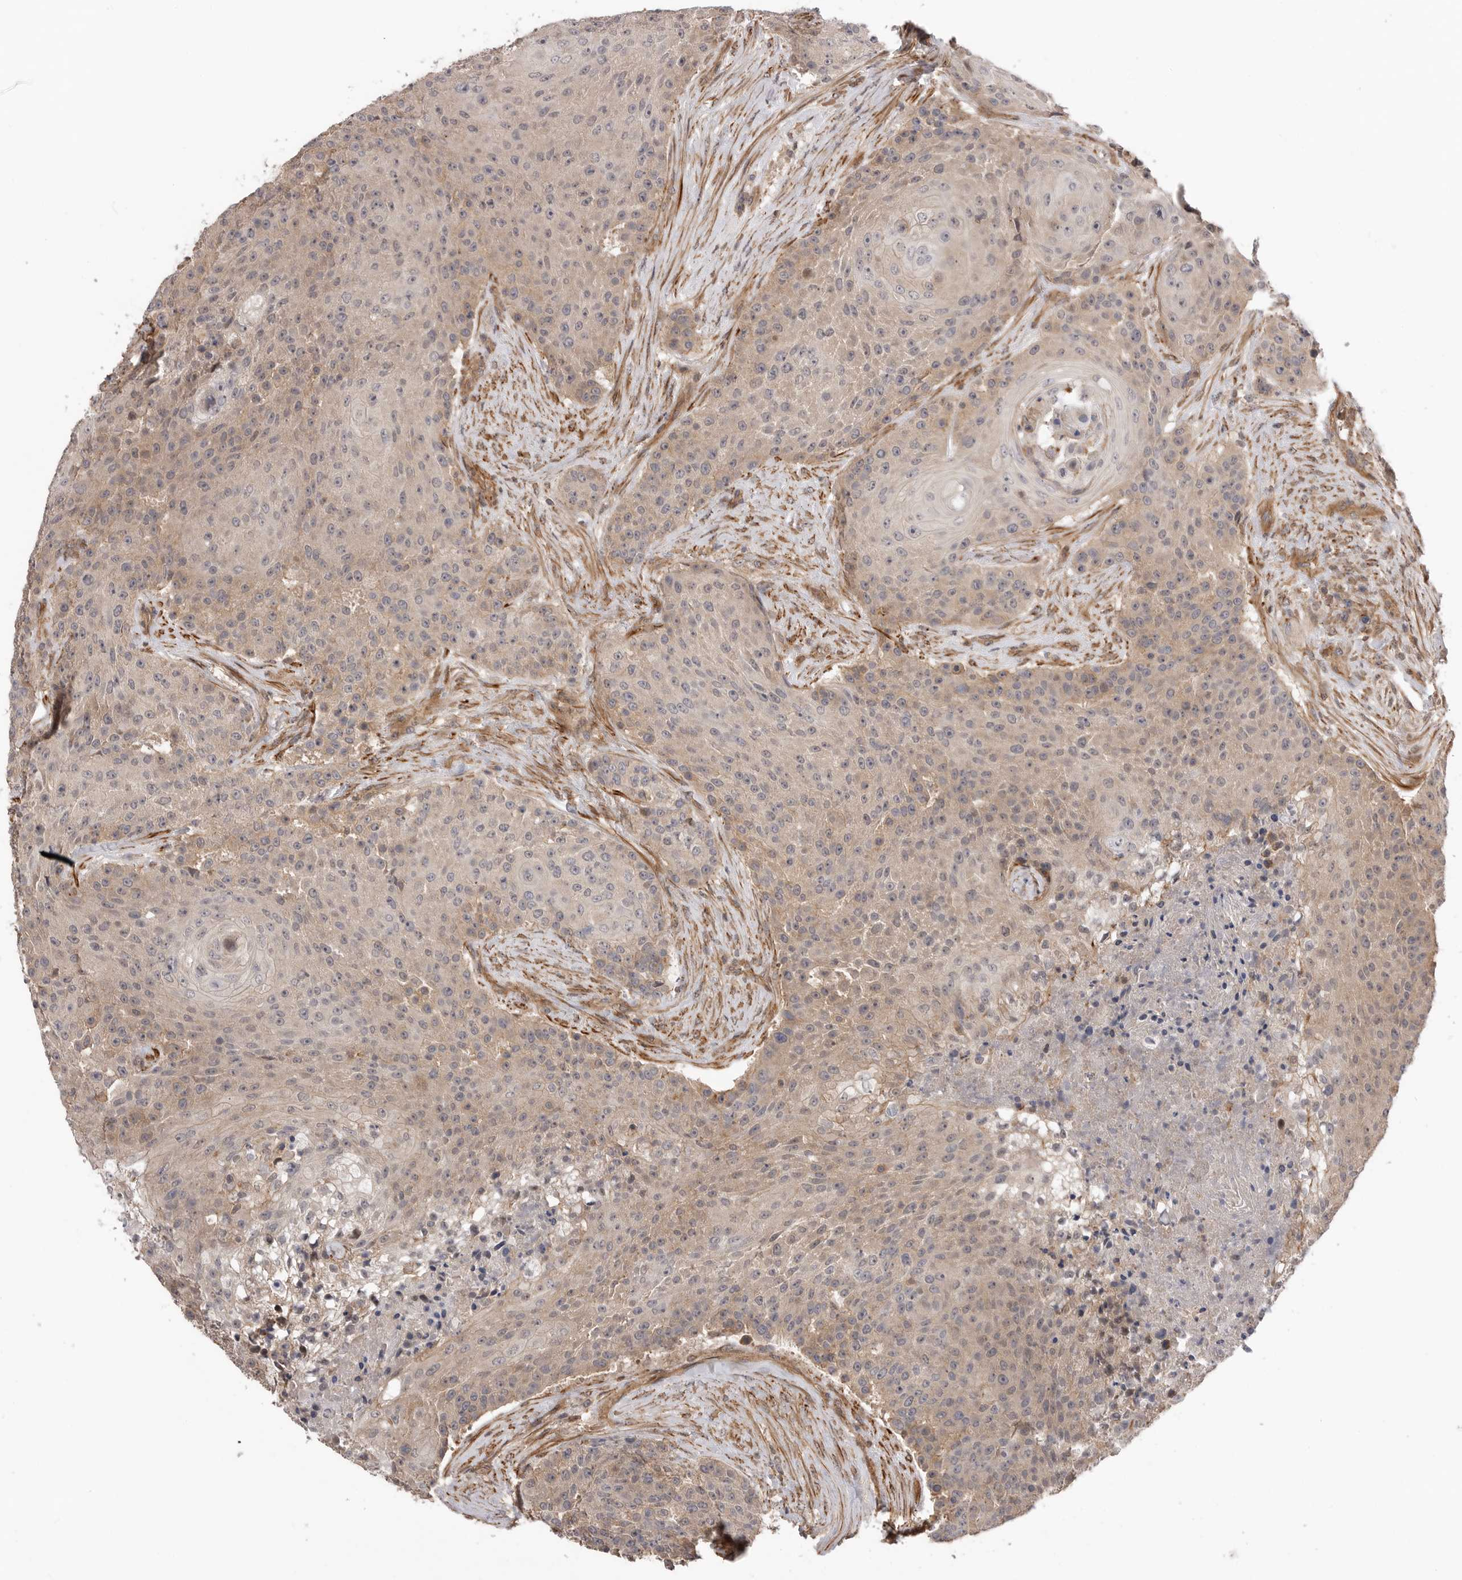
{"staining": {"intensity": "weak", "quantity": "<25%", "location": "cytoplasmic/membranous,nuclear"}, "tissue": "urothelial cancer", "cell_type": "Tumor cells", "image_type": "cancer", "snomed": [{"axis": "morphology", "description": "Urothelial carcinoma, High grade"}, {"axis": "topography", "description": "Urinary bladder"}], "caption": "Tumor cells show no significant staining in urothelial cancer.", "gene": "TRIM56", "patient": {"sex": "female", "age": 63}}